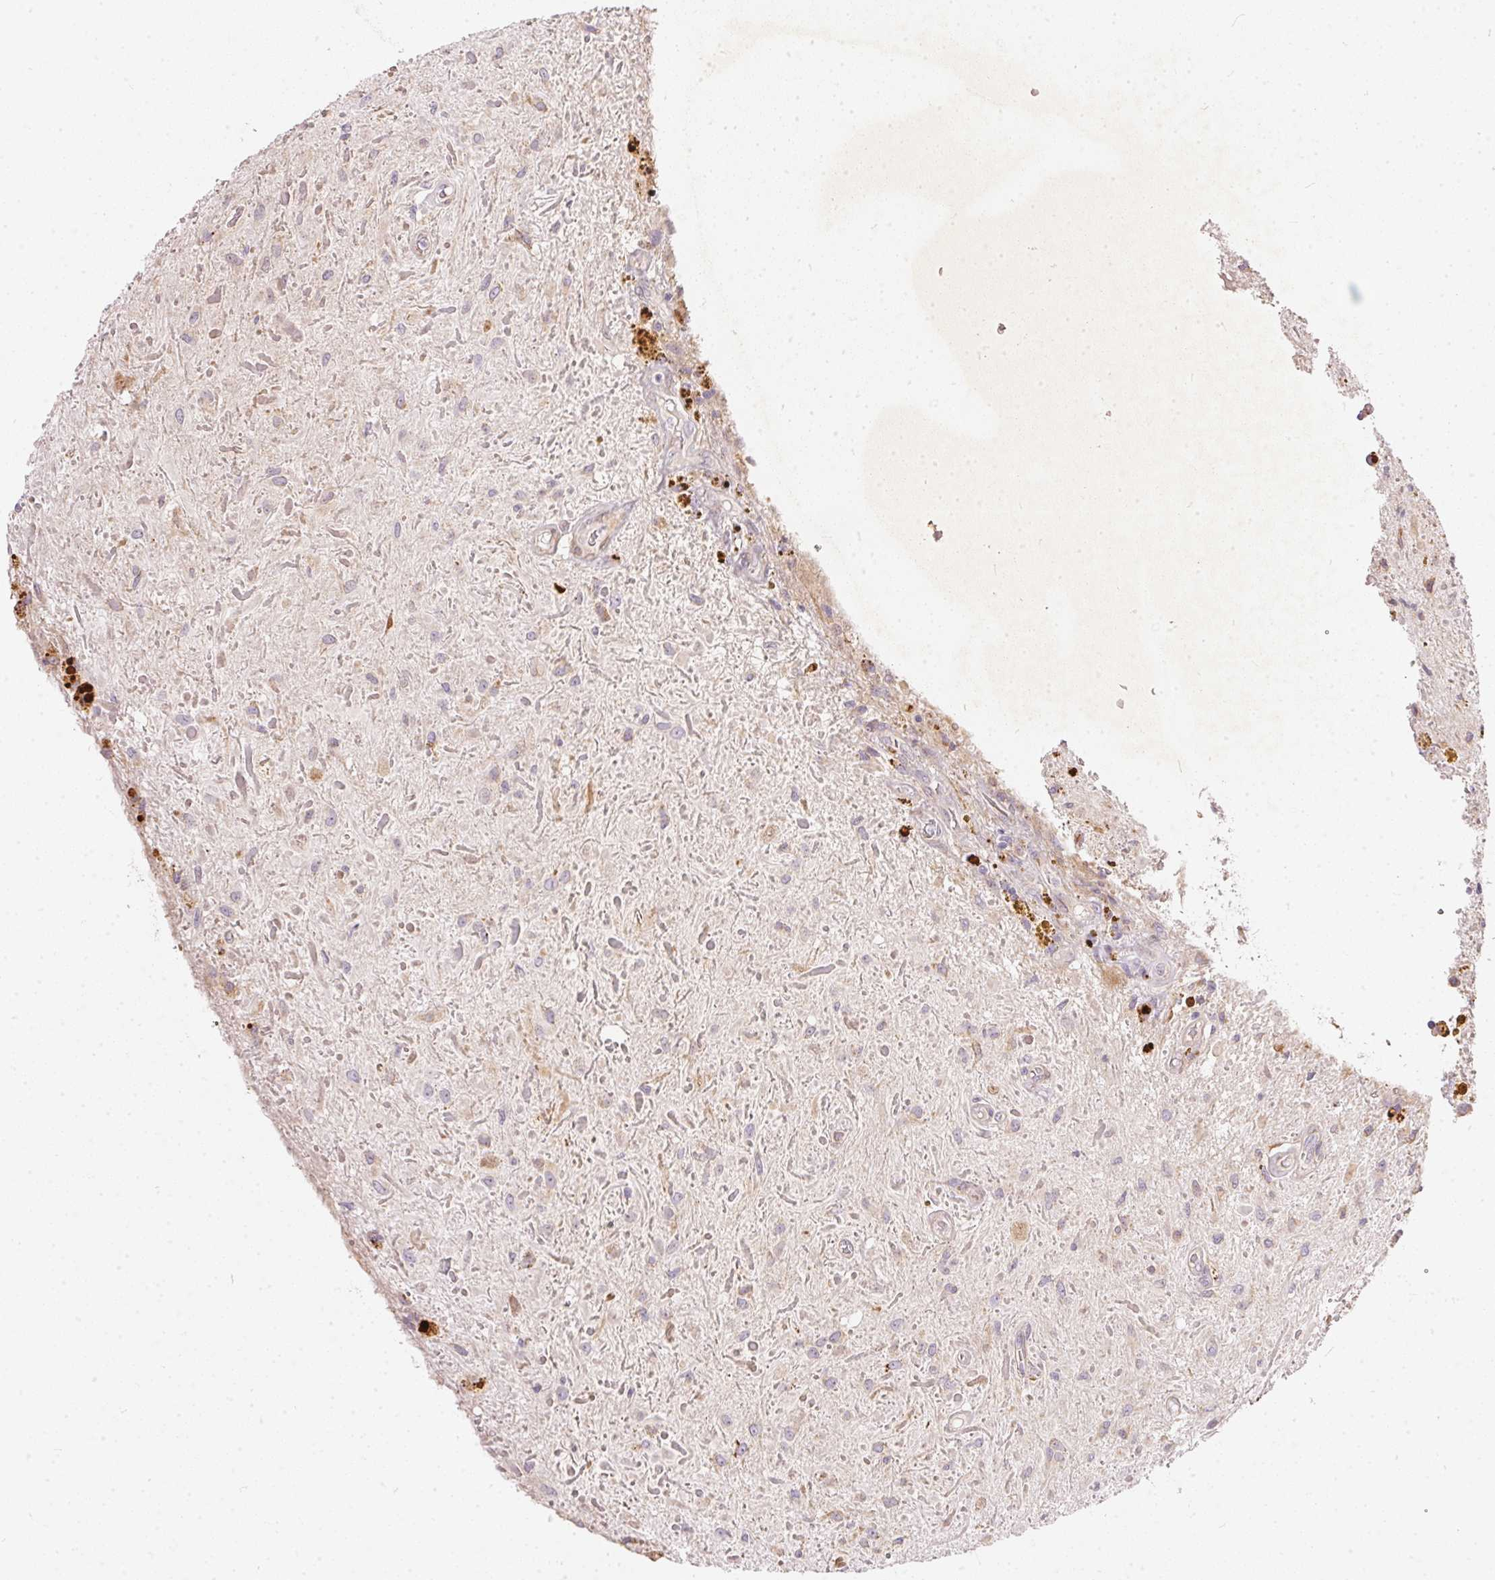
{"staining": {"intensity": "negative", "quantity": "none", "location": "none"}, "tissue": "glioma", "cell_type": "Tumor cells", "image_type": "cancer", "snomed": [{"axis": "morphology", "description": "Glioma, malignant, Low grade"}, {"axis": "topography", "description": "Cerebellum"}], "caption": "Tumor cells are negative for protein expression in human glioma.", "gene": "VWA5B2", "patient": {"sex": "female", "age": 14}}